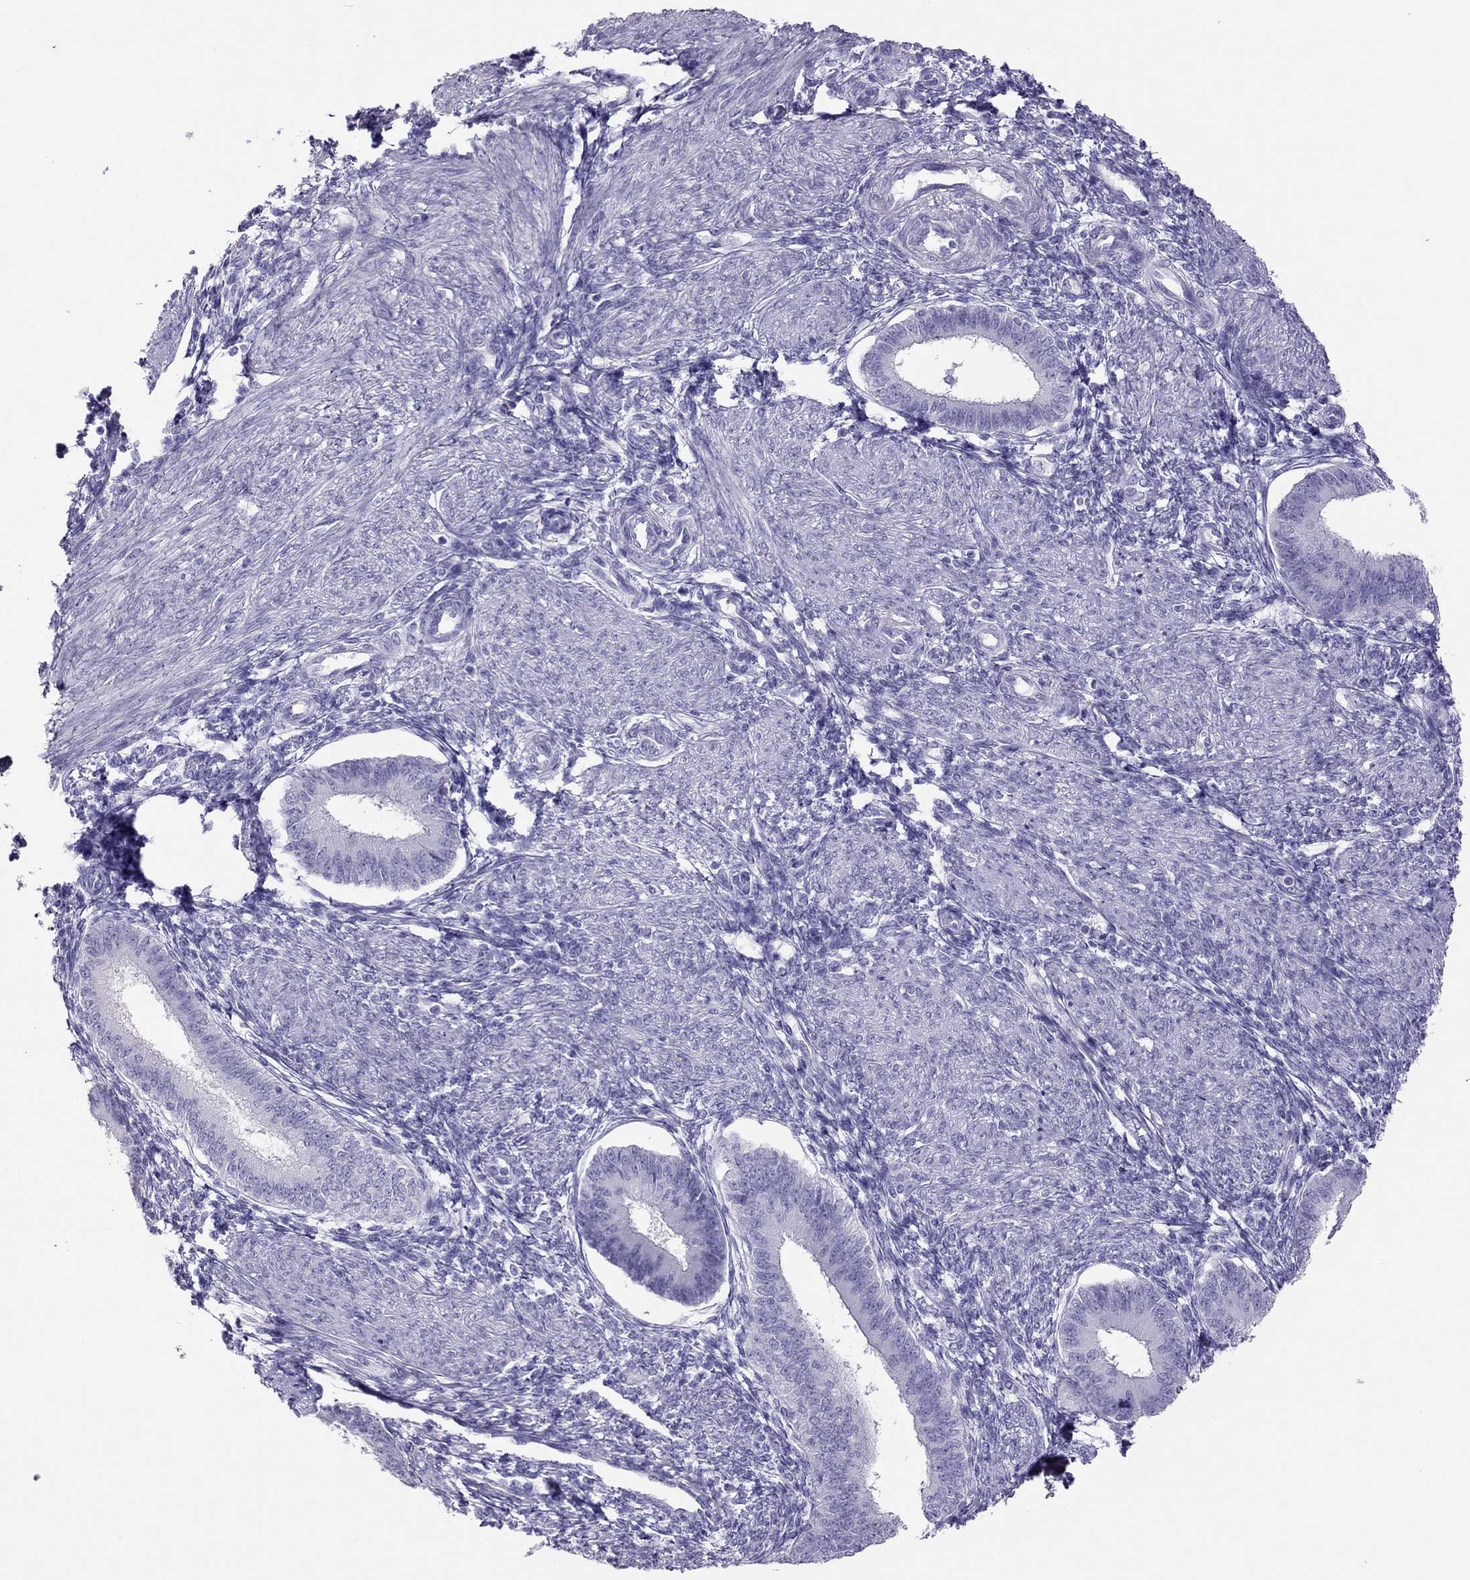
{"staining": {"intensity": "negative", "quantity": "none", "location": "none"}, "tissue": "endometrium", "cell_type": "Cells in endometrial stroma", "image_type": "normal", "snomed": [{"axis": "morphology", "description": "Normal tissue, NOS"}, {"axis": "topography", "description": "Endometrium"}], "caption": "The IHC image has no significant expression in cells in endometrial stroma of endometrium. (Immunohistochemistry, brightfield microscopy, high magnification).", "gene": "TSHB", "patient": {"sex": "female", "age": 39}}